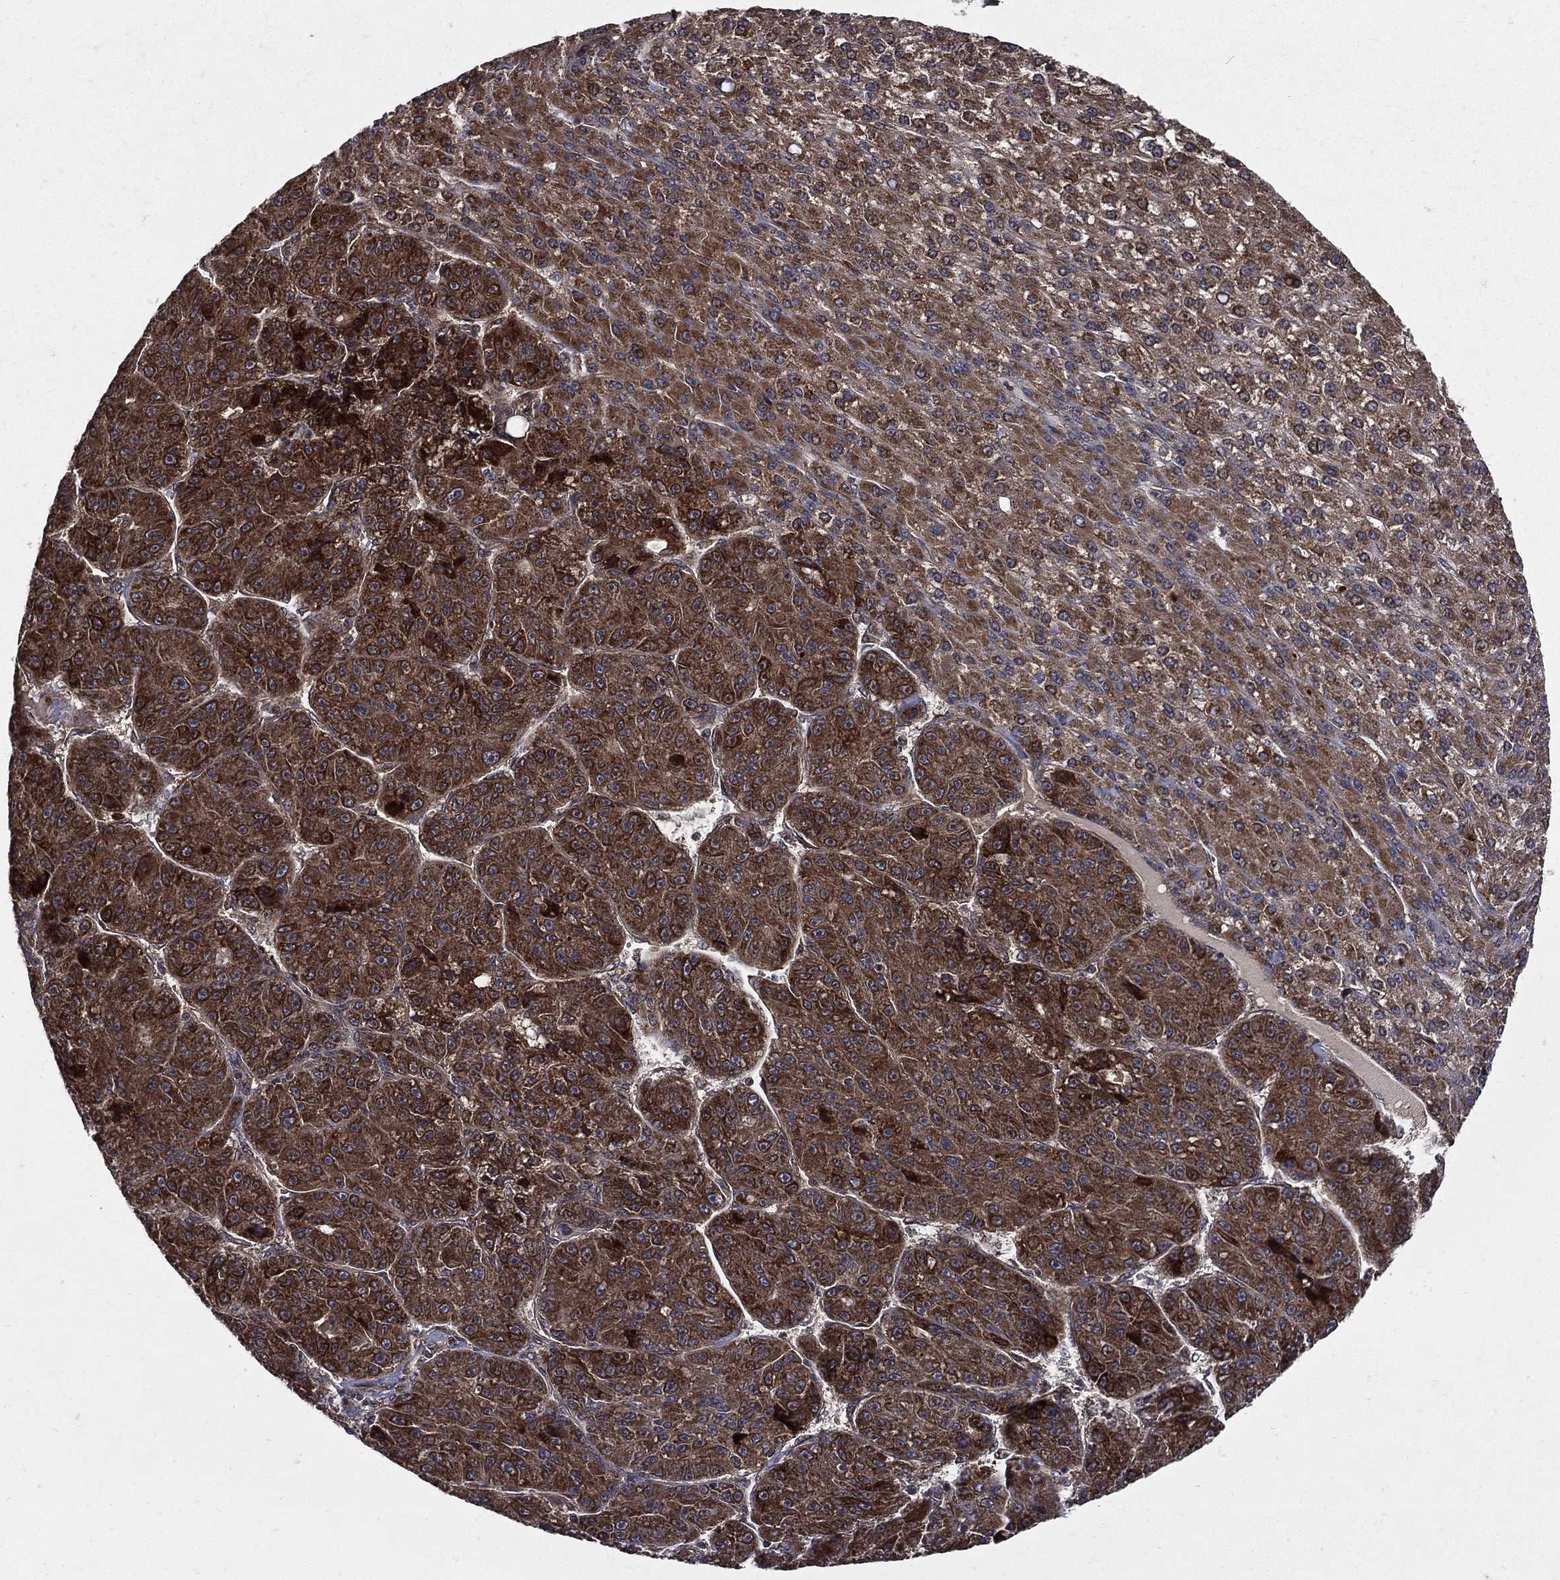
{"staining": {"intensity": "strong", "quantity": ">75%", "location": "cytoplasmic/membranous"}, "tissue": "liver cancer", "cell_type": "Tumor cells", "image_type": "cancer", "snomed": [{"axis": "morphology", "description": "Carcinoma, Hepatocellular, NOS"}, {"axis": "topography", "description": "Liver"}], "caption": "Liver cancer stained for a protein (brown) exhibits strong cytoplasmic/membranous positive positivity in approximately >75% of tumor cells.", "gene": "RAB11FIP4", "patient": {"sex": "male", "age": 67}}